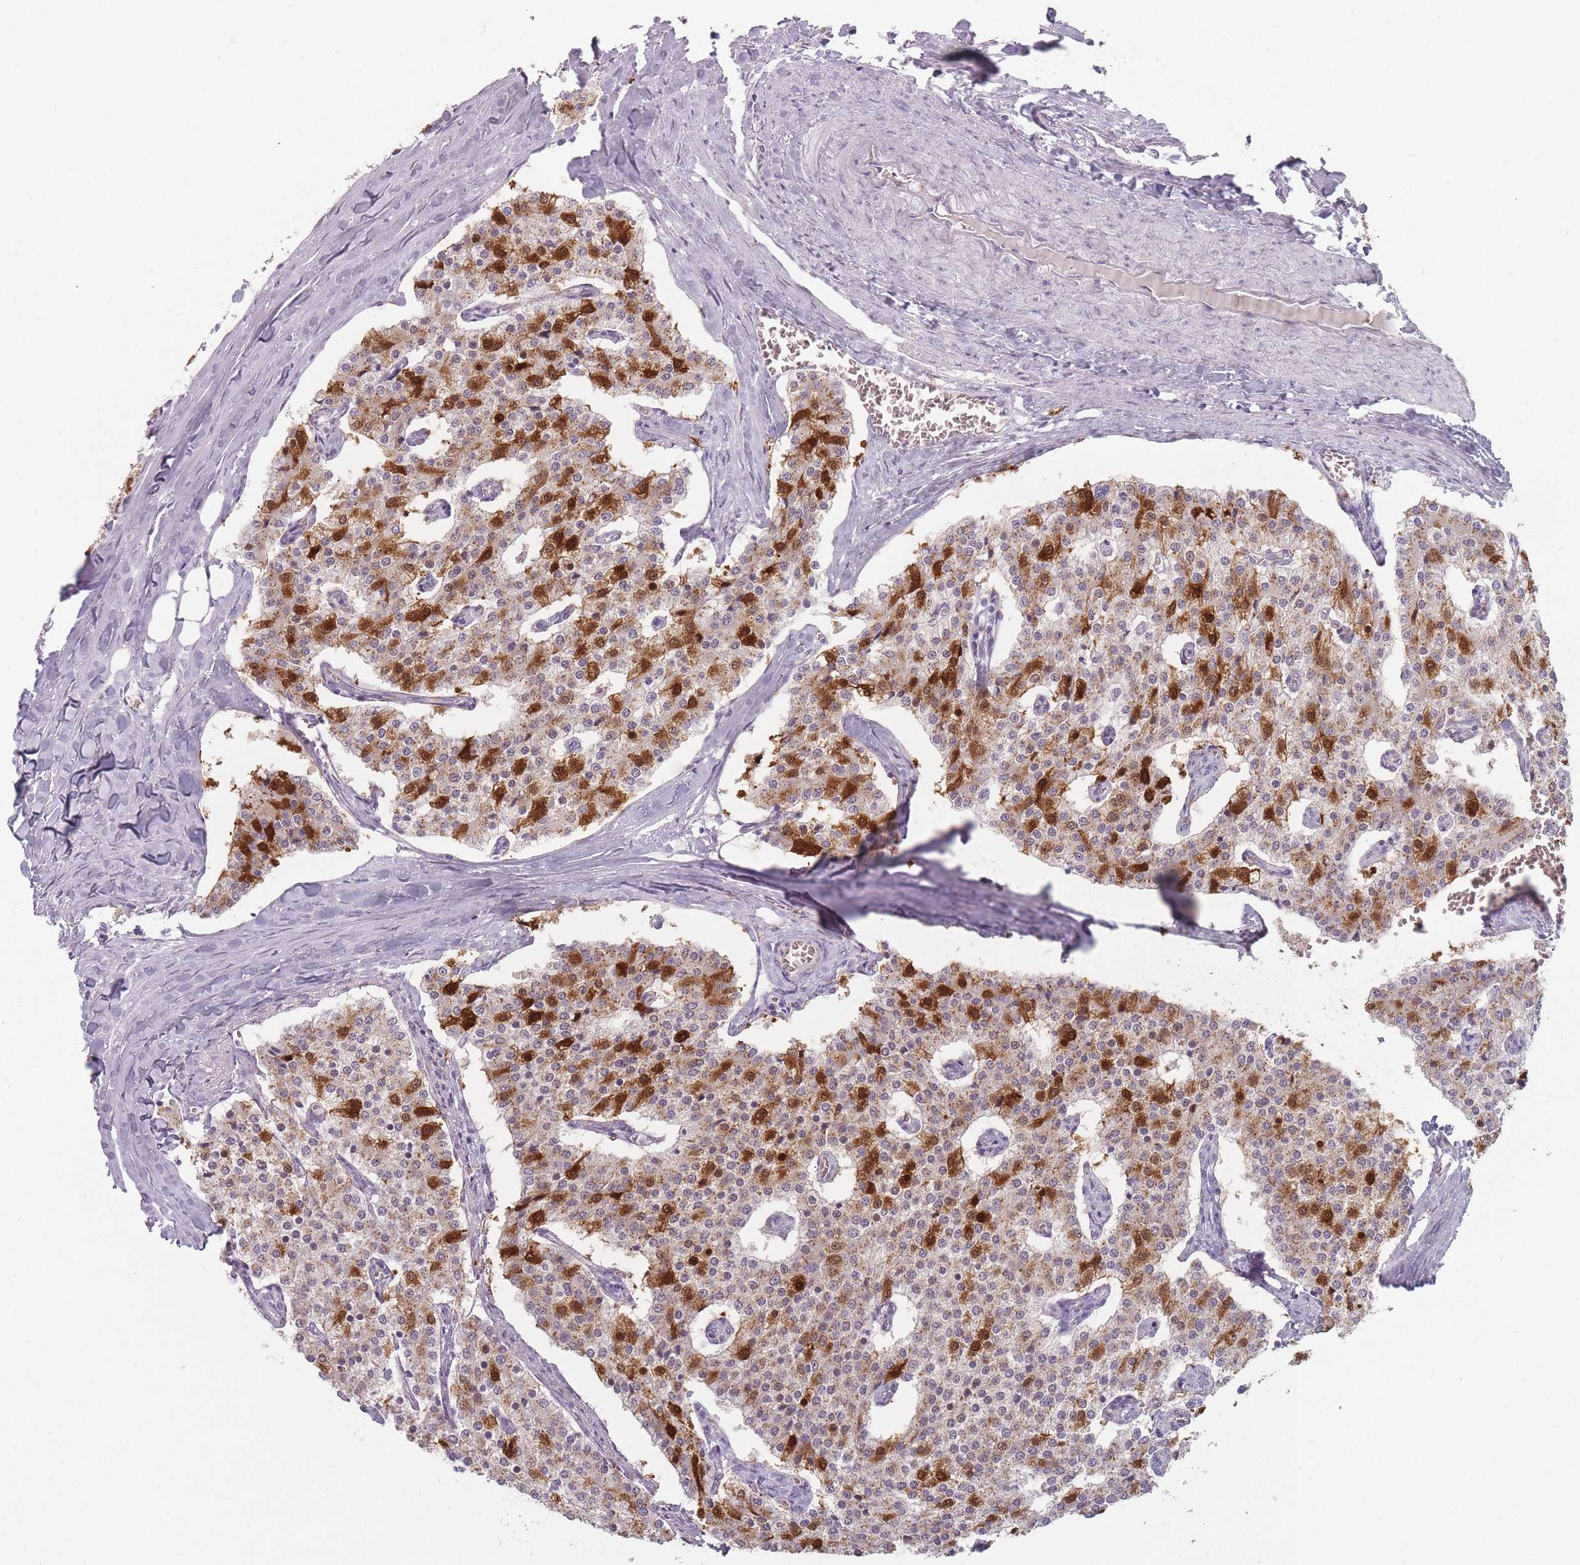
{"staining": {"intensity": "strong", "quantity": "<25%", "location": "cytoplasmic/membranous,nuclear"}, "tissue": "carcinoid", "cell_type": "Tumor cells", "image_type": "cancer", "snomed": [{"axis": "morphology", "description": "Carcinoid, malignant, NOS"}, {"axis": "topography", "description": "Colon"}], "caption": "Human carcinoid stained for a protein (brown) reveals strong cytoplasmic/membranous and nuclear positive staining in approximately <25% of tumor cells.", "gene": "MAN1B1", "patient": {"sex": "female", "age": 52}}